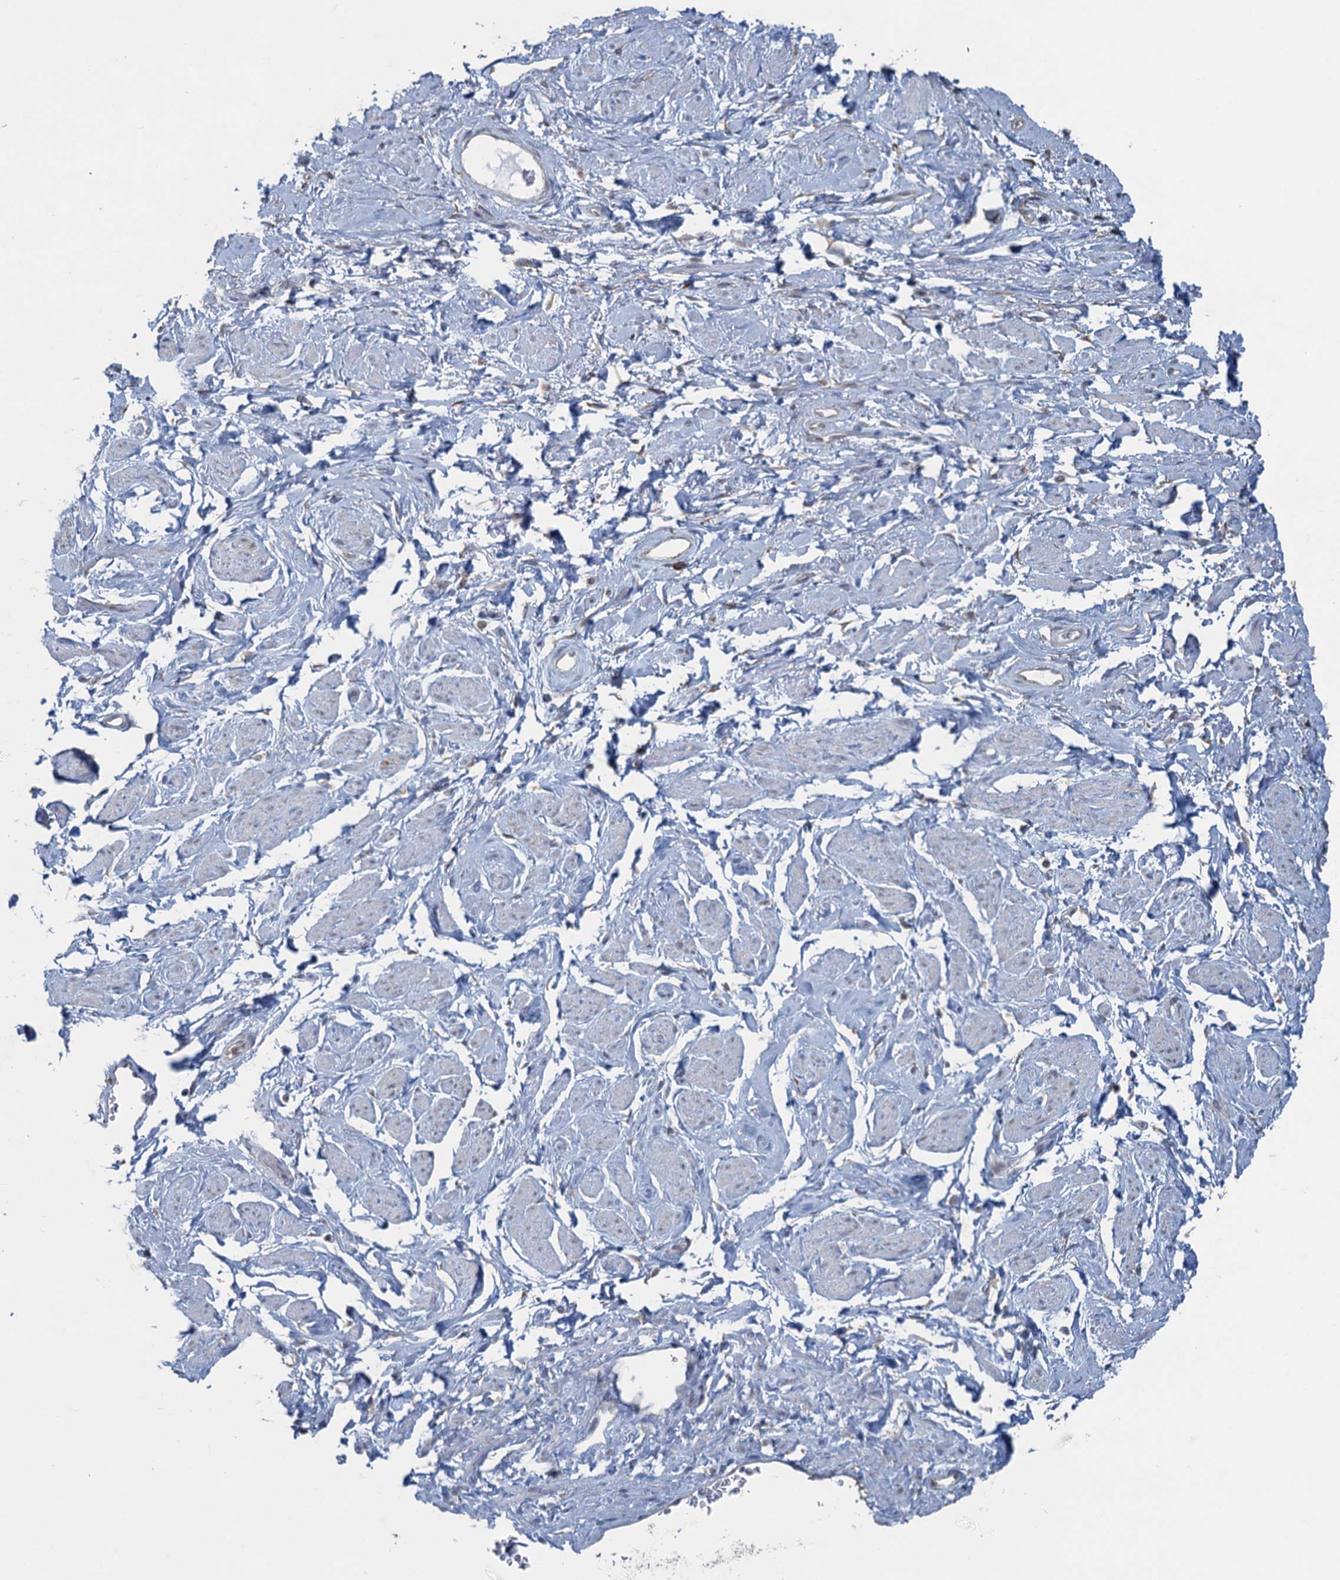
{"staining": {"intensity": "negative", "quantity": "none", "location": "none"}, "tissue": "adipose tissue", "cell_type": "Adipocytes", "image_type": "normal", "snomed": [{"axis": "morphology", "description": "Normal tissue, NOS"}, {"axis": "morphology", "description": "Adenocarcinoma, NOS"}, {"axis": "topography", "description": "Rectum"}, {"axis": "topography", "description": "Vagina"}, {"axis": "topography", "description": "Peripheral nerve tissue"}], "caption": "This is an IHC photomicrograph of normal human adipose tissue. There is no staining in adipocytes.", "gene": "TEX35", "patient": {"sex": "female", "age": 71}}